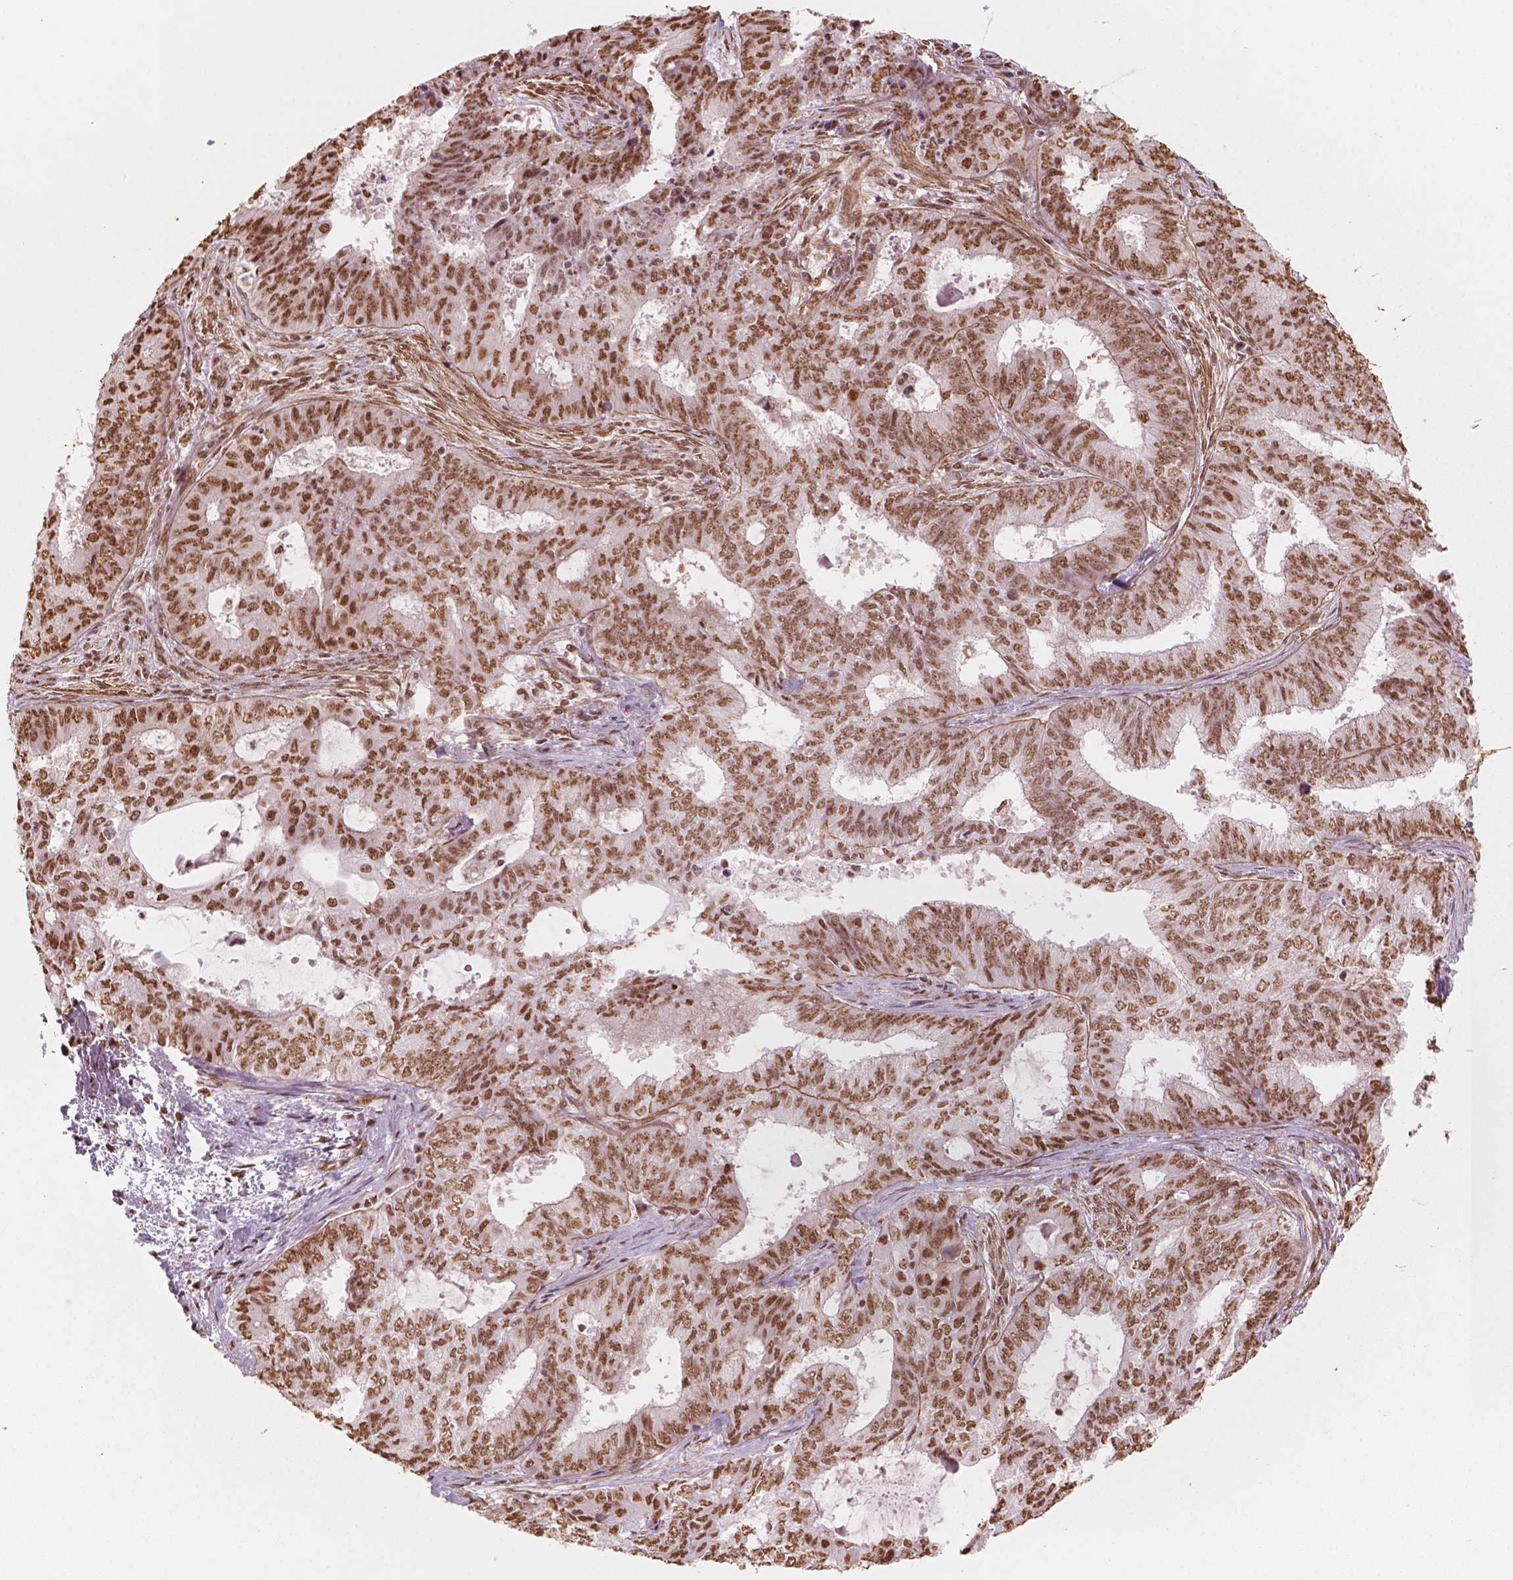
{"staining": {"intensity": "moderate", "quantity": ">75%", "location": "nuclear"}, "tissue": "endometrial cancer", "cell_type": "Tumor cells", "image_type": "cancer", "snomed": [{"axis": "morphology", "description": "Adenocarcinoma, NOS"}, {"axis": "topography", "description": "Endometrium"}], "caption": "Endometrial cancer tissue shows moderate nuclear staining in about >75% of tumor cells, visualized by immunohistochemistry.", "gene": "GTF3C5", "patient": {"sex": "female", "age": 62}}